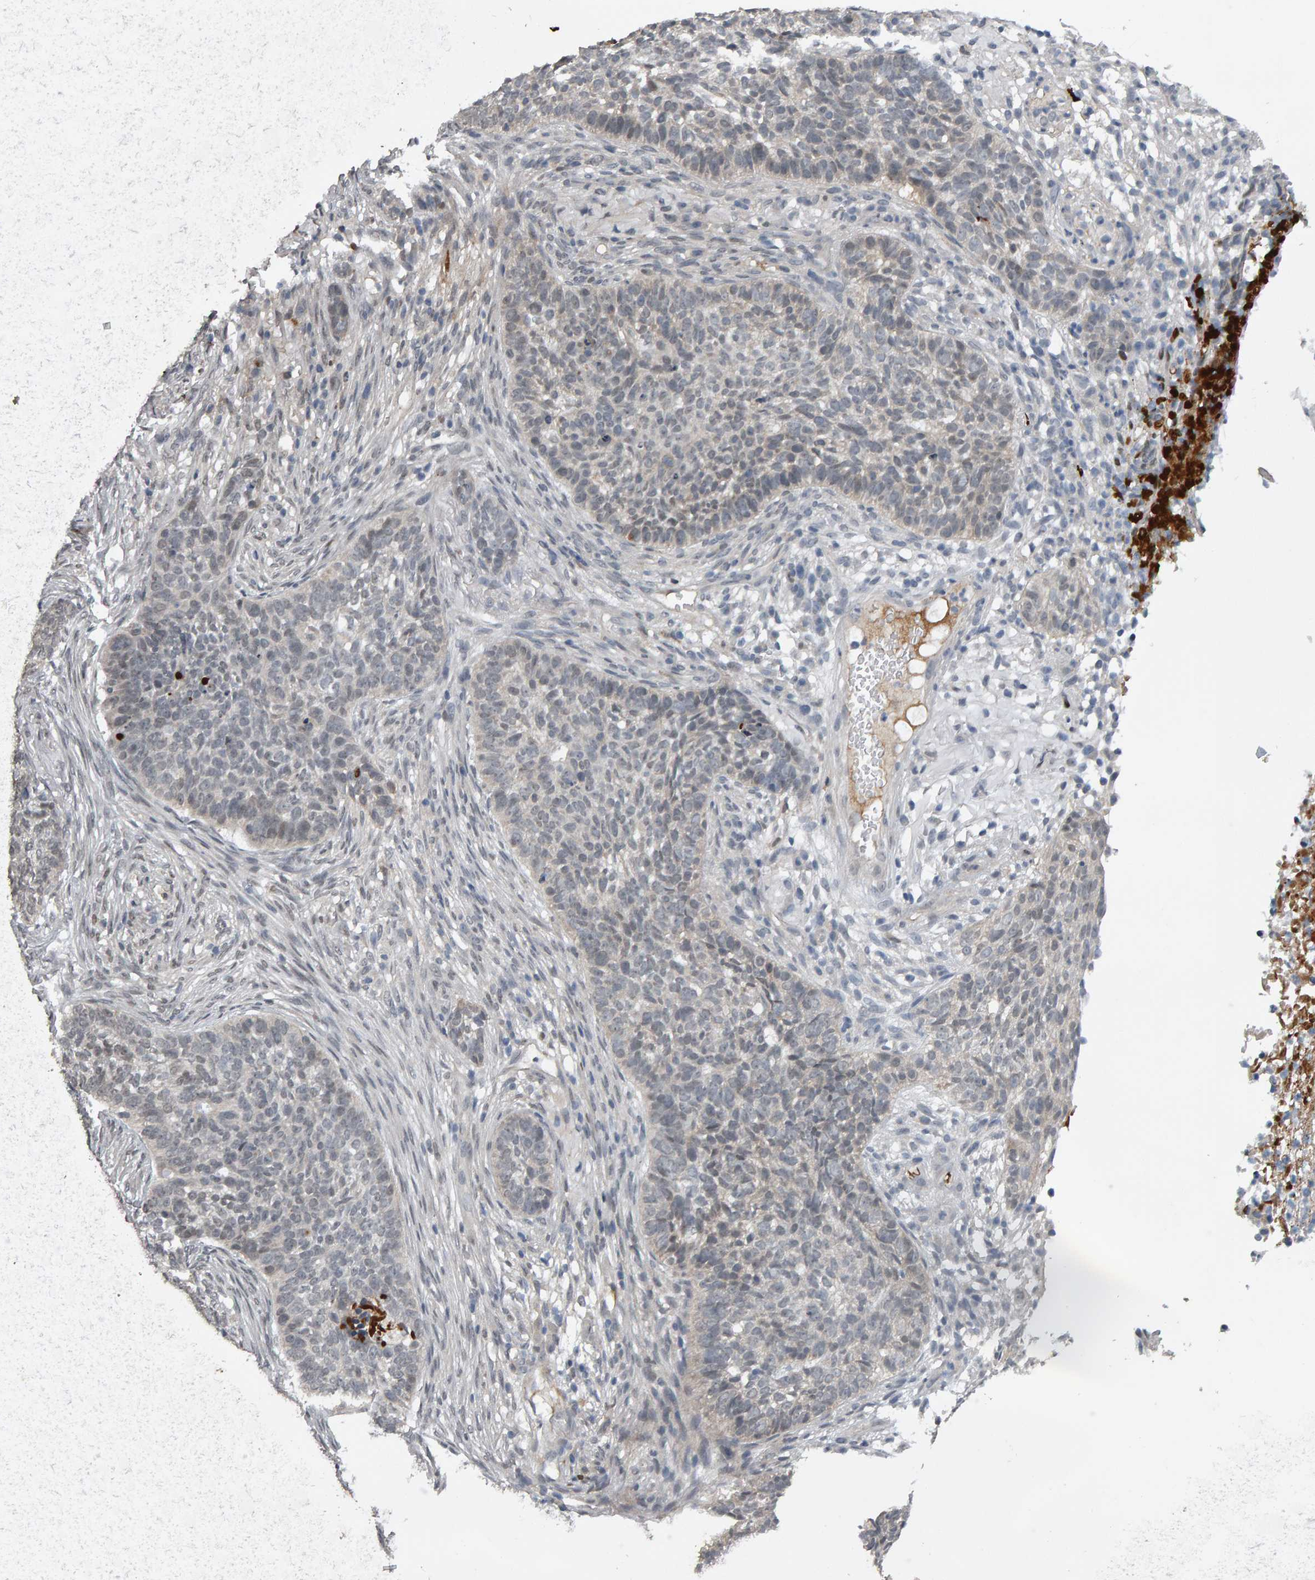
{"staining": {"intensity": "negative", "quantity": "none", "location": "none"}, "tissue": "skin cancer", "cell_type": "Tumor cells", "image_type": "cancer", "snomed": [{"axis": "morphology", "description": "Basal cell carcinoma"}, {"axis": "topography", "description": "Skin"}], "caption": "This is a image of IHC staining of basal cell carcinoma (skin), which shows no staining in tumor cells.", "gene": "IPO8", "patient": {"sex": "male", "age": 85}}